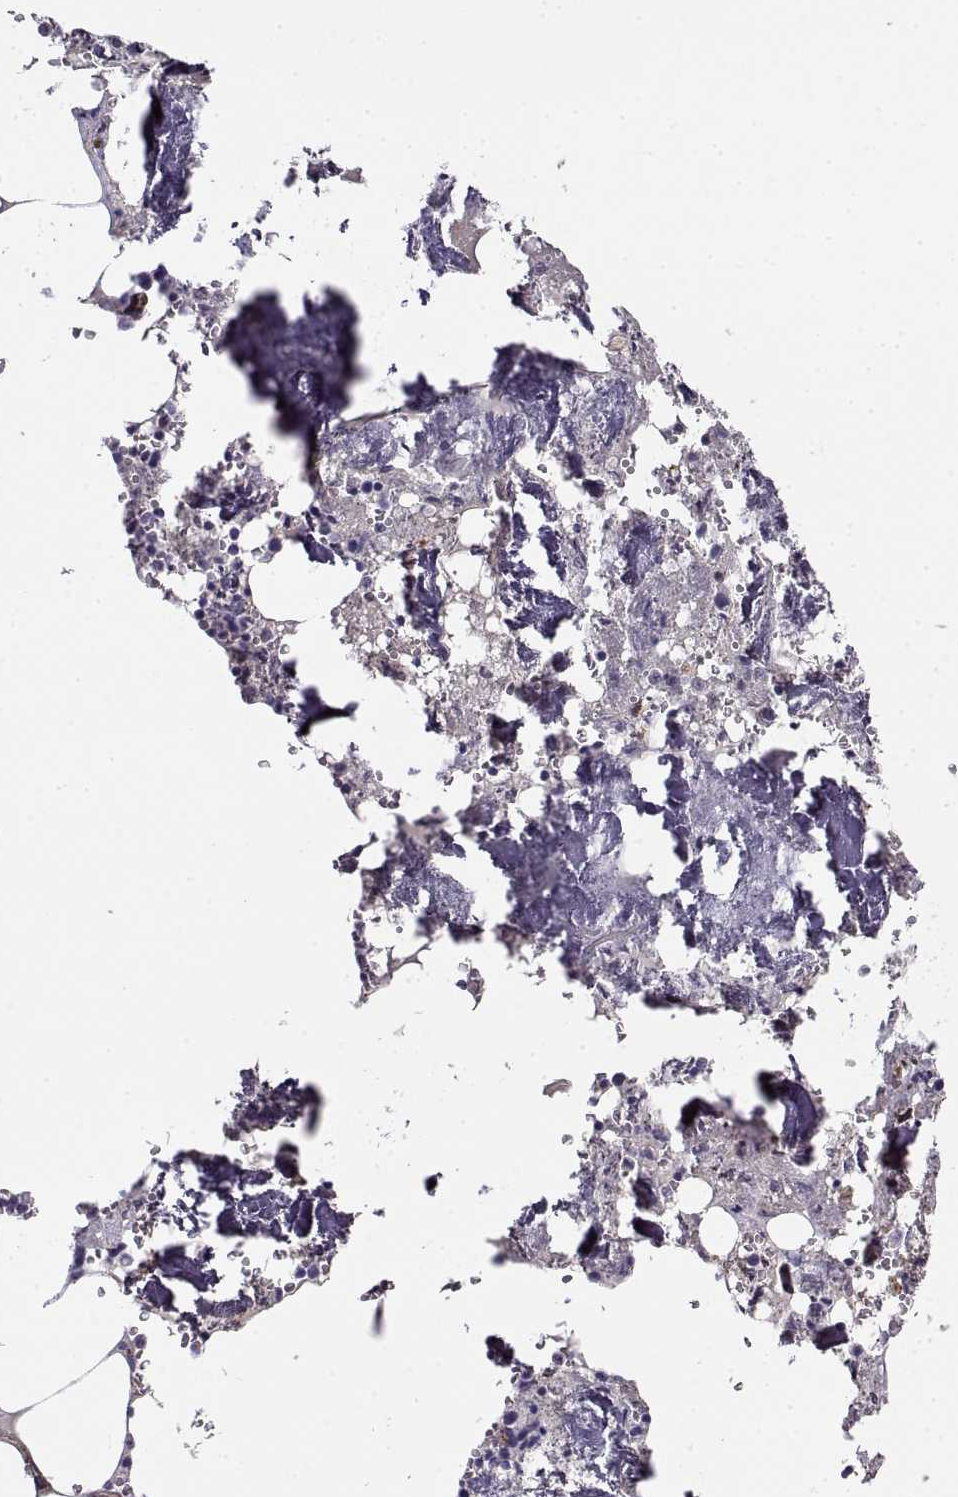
{"staining": {"intensity": "negative", "quantity": "none", "location": "none"}, "tissue": "bone marrow", "cell_type": "Hematopoietic cells", "image_type": "normal", "snomed": [{"axis": "morphology", "description": "Normal tissue, NOS"}, {"axis": "topography", "description": "Bone marrow"}], "caption": "High power microscopy image of an immunohistochemistry (IHC) photomicrograph of unremarkable bone marrow, revealing no significant positivity in hematopoietic cells. Nuclei are stained in blue.", "gene": "MYO1A", "patient": {"sex": "male", "age": 54}}